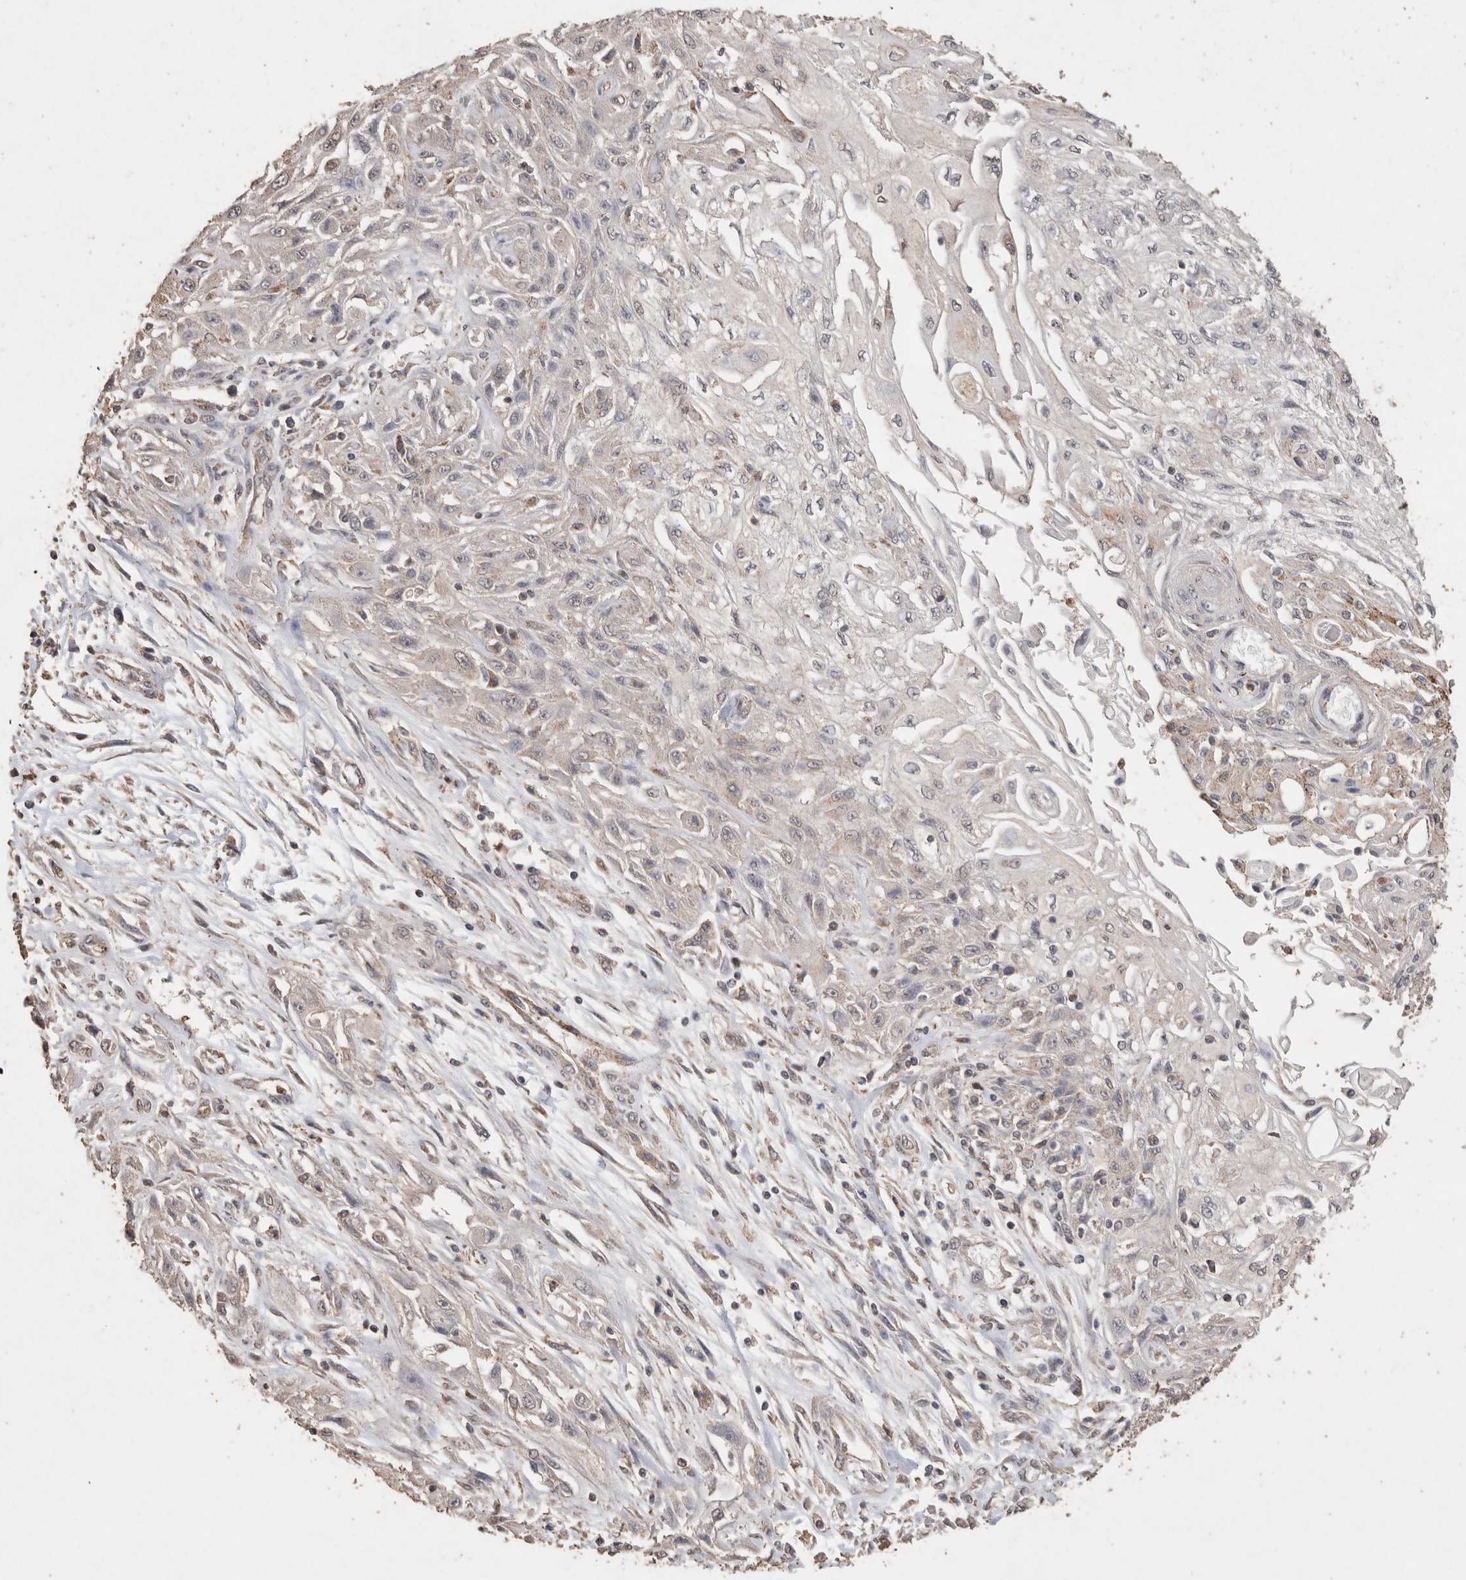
{"staining": {"intensity": "negative", "quantity": "none", "location": "none"}, "tissue": "skin cancer", "cell_type": "Tumor cells", "image_type": "cancer", "snomed": [{"axis": "morphology", "description": "Squamous cell carcinoma, NOS"}, {"axis": "morphology", "description": "Squamous cell carcinoma, metastatic, NOS"}, {"axis": "topography", "description": "Skin"}, {"axis": "topography", "description": "Lymph node"}], "caption": "Immunohistochemical staining of metastatic squamous cell carcinoma (skin) exhibits no significant positivity in tumor cells.", "gene": "ACADM", "patient": {"sex": "male", "age": 75}}